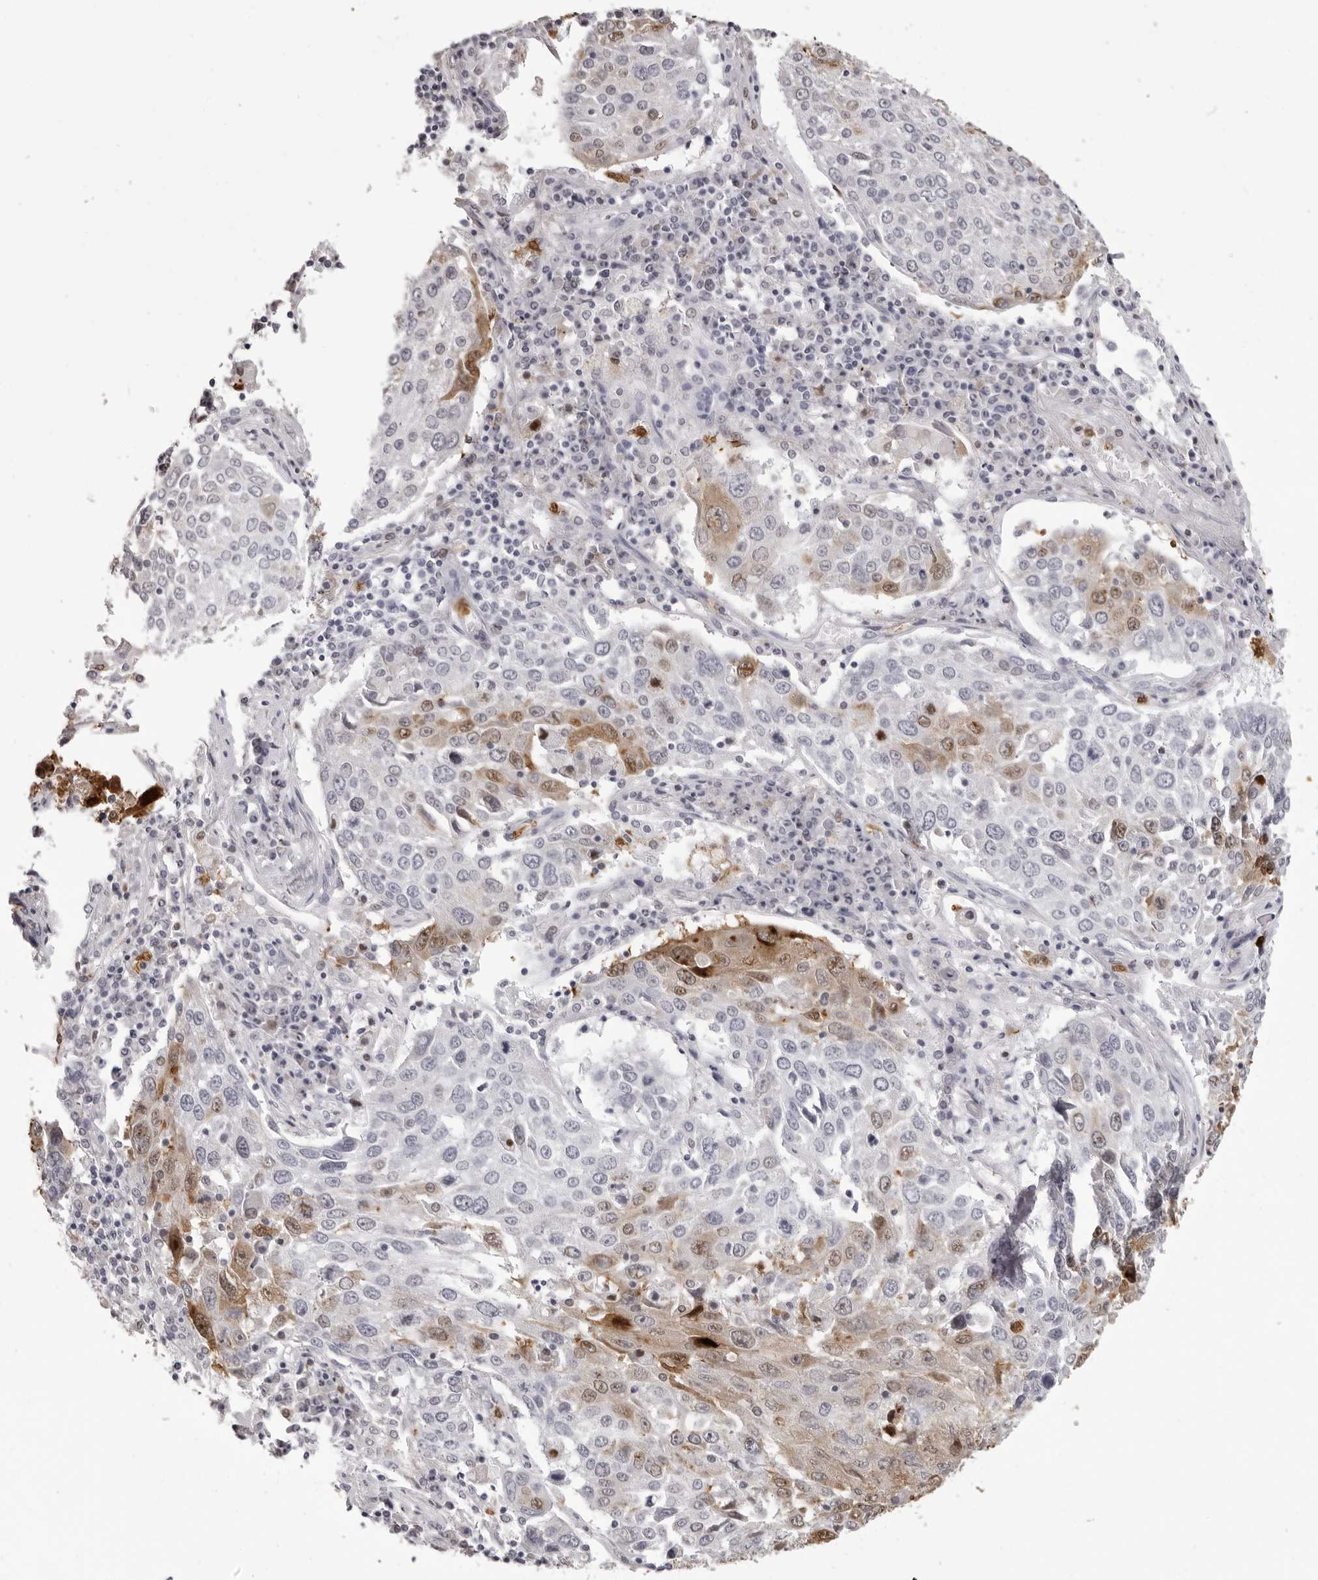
{"staining": {"intensity": "moderate", "quantity": "<25%", "location": "cytoplasmic/membranous,nuclear"}, "tissue": "lung cancer", "cell_type": "Tumor cells", "image_type": "cancer", "snomed": [{"axis": "morphology", "description": "Squamous cell carcinoma, NOS"}, {"axis": "topography", "description": "Lung"}], "caption": "The immunohistochemical stain shows moderate cytoplasmic/membranous and nuclear staining in tumor cells of lung cancer (squamous cell carcinoma) tissue. The staining is performed using DAB brown chromogen to label protein expression. The nuclei are counter-stained blue using hematoxylin.", "gene": "IL31", "patient": {"sex": "male", "age": 65}}